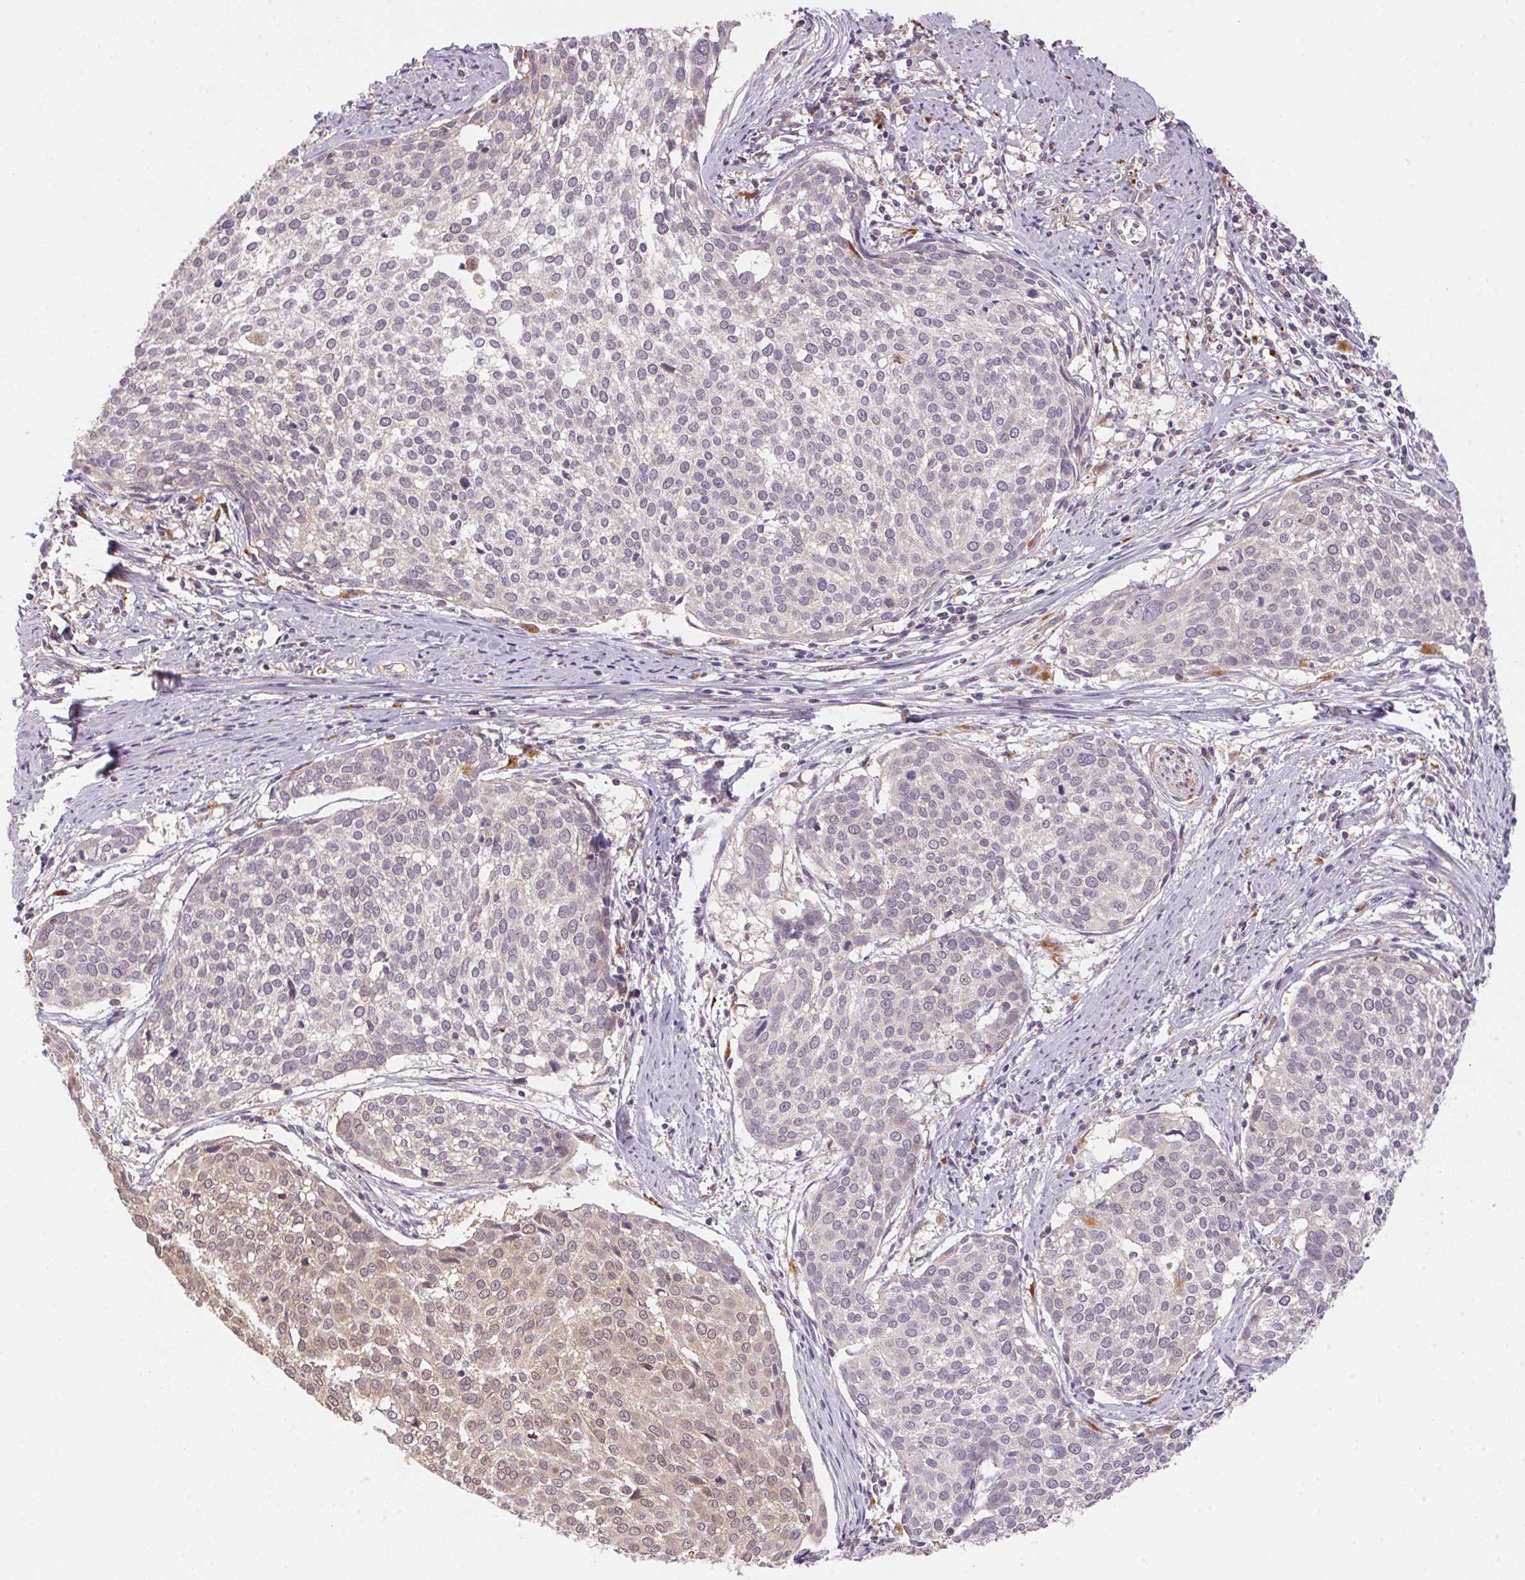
{"staining": {"intensity": "weak", "quantity": "<25%", "location": "cytoplasmic/membranous"}, "tissue": "cervical cancer", "cell_type": "Tumor cells", "image_type": "cancer", "snomed": [{"axis": "morphology", "description": "Squamous cell carcinoma, NOS"}, {"axis": "topography", "description": "Cervix"}], "caption": "High magnification brightfield microscopy of squamous cell carcinoma (cervical) stained with DAB (3,3'-diaminobenzidine) (brown) and counterstained with hematoxylin (blue): tumor cells show no significant staining.", "gene": "ADH5", "patient": {"sex": "female", "age": 39}}